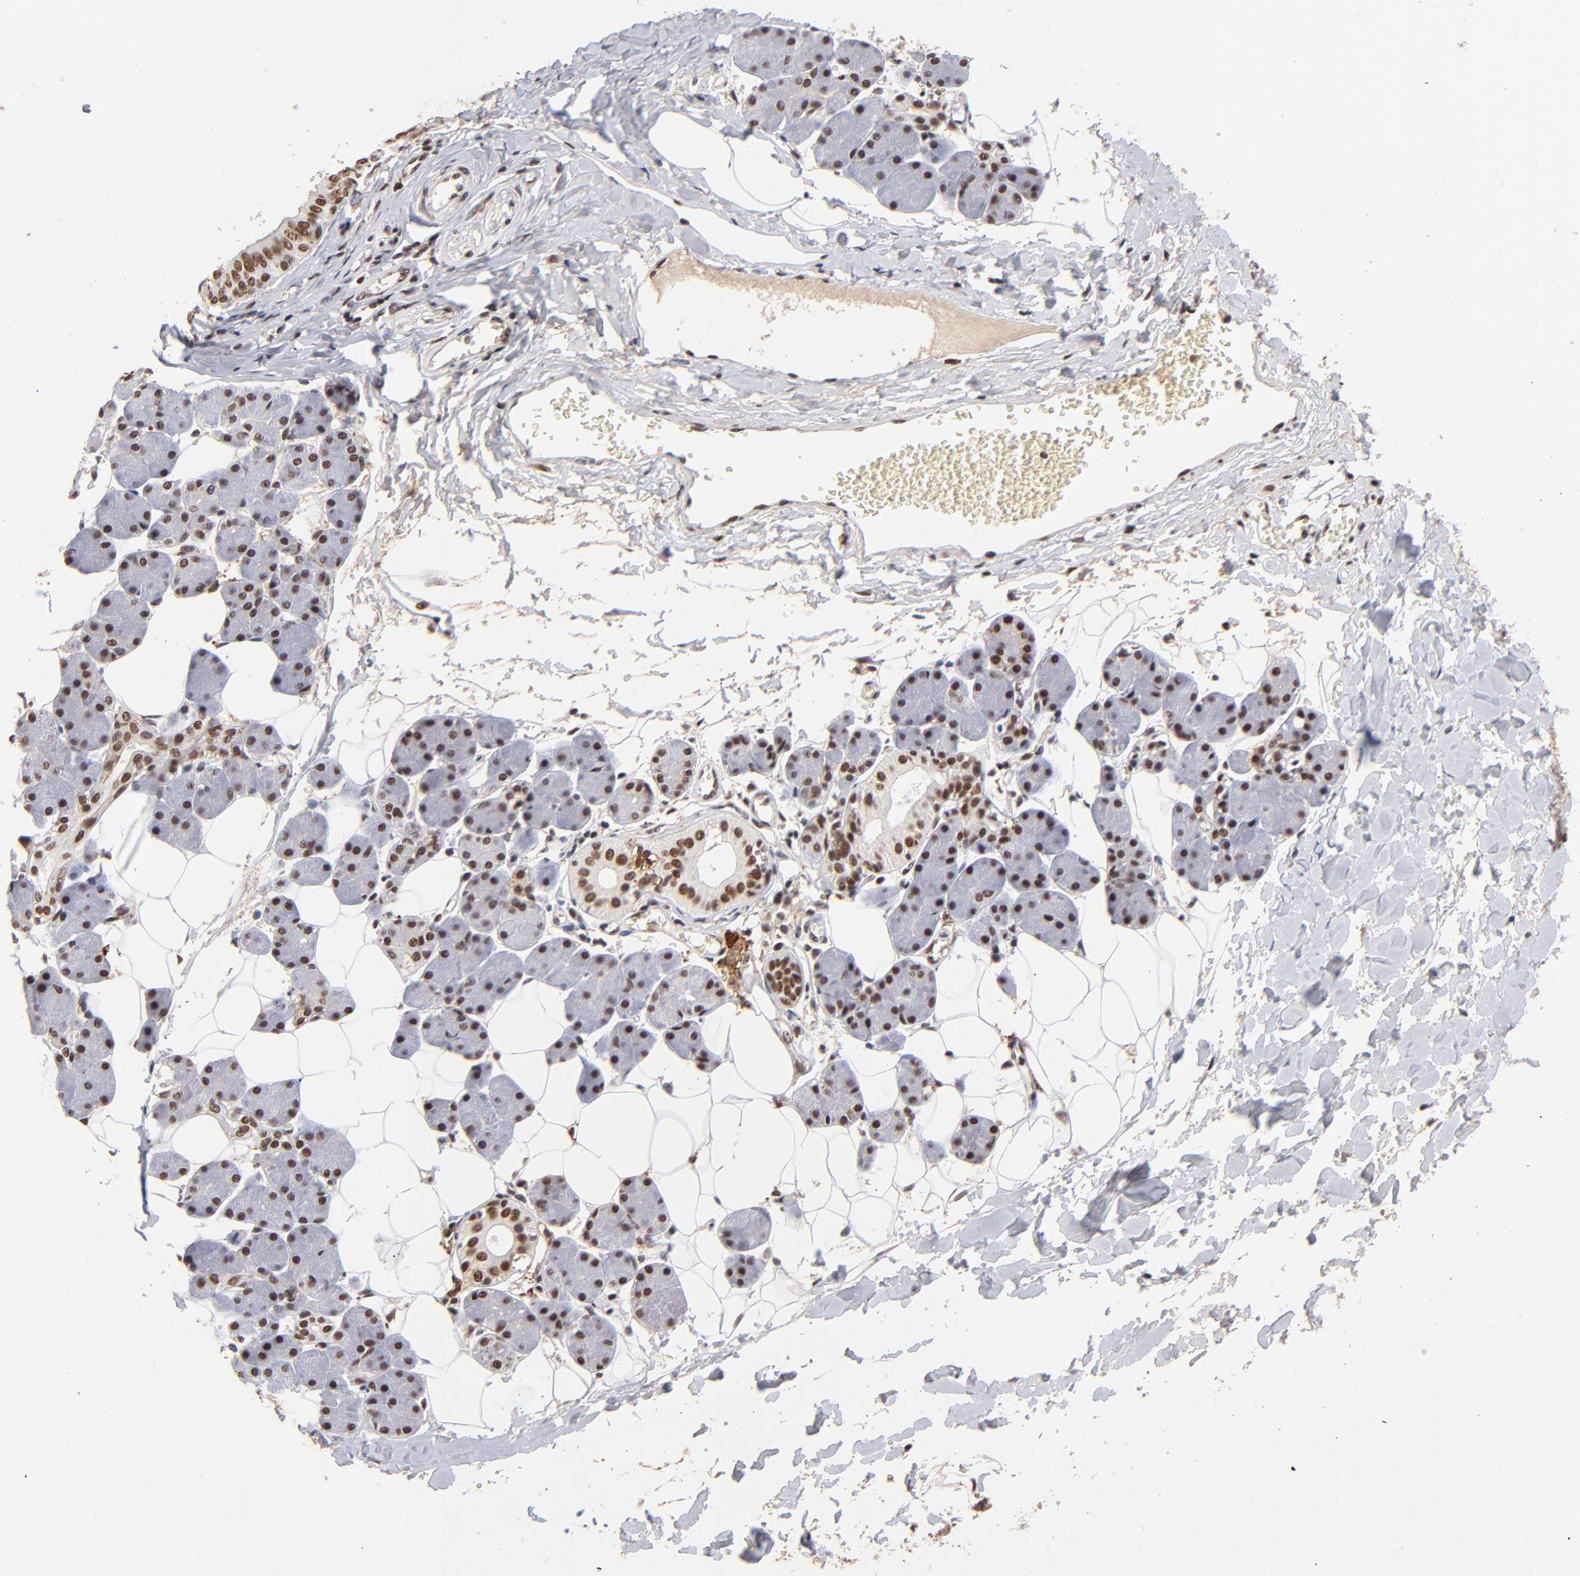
{"staining": {"intensity": "moderate", "quantity": ">75%", "location": "nuclear"}, "tissue": "salivary gland", "cell_type": "Glandular cells", "image_type": "normal", "snomed": [{"axis": "morphology", "description": "Normal tissue, NOS"}, {"axis": "morphology", "description": "Adenoma, NOS"}, {"axis": "topography", "description": "Salivary gland"}], "caption": "Moderate nuclear expression for a protein is identified in approximately >75% of glandular cells of unremarkable salivary gland using immunohistochemistry.", "gene": "ZNF146", "patient": {"sex": "female", "age": 32}}